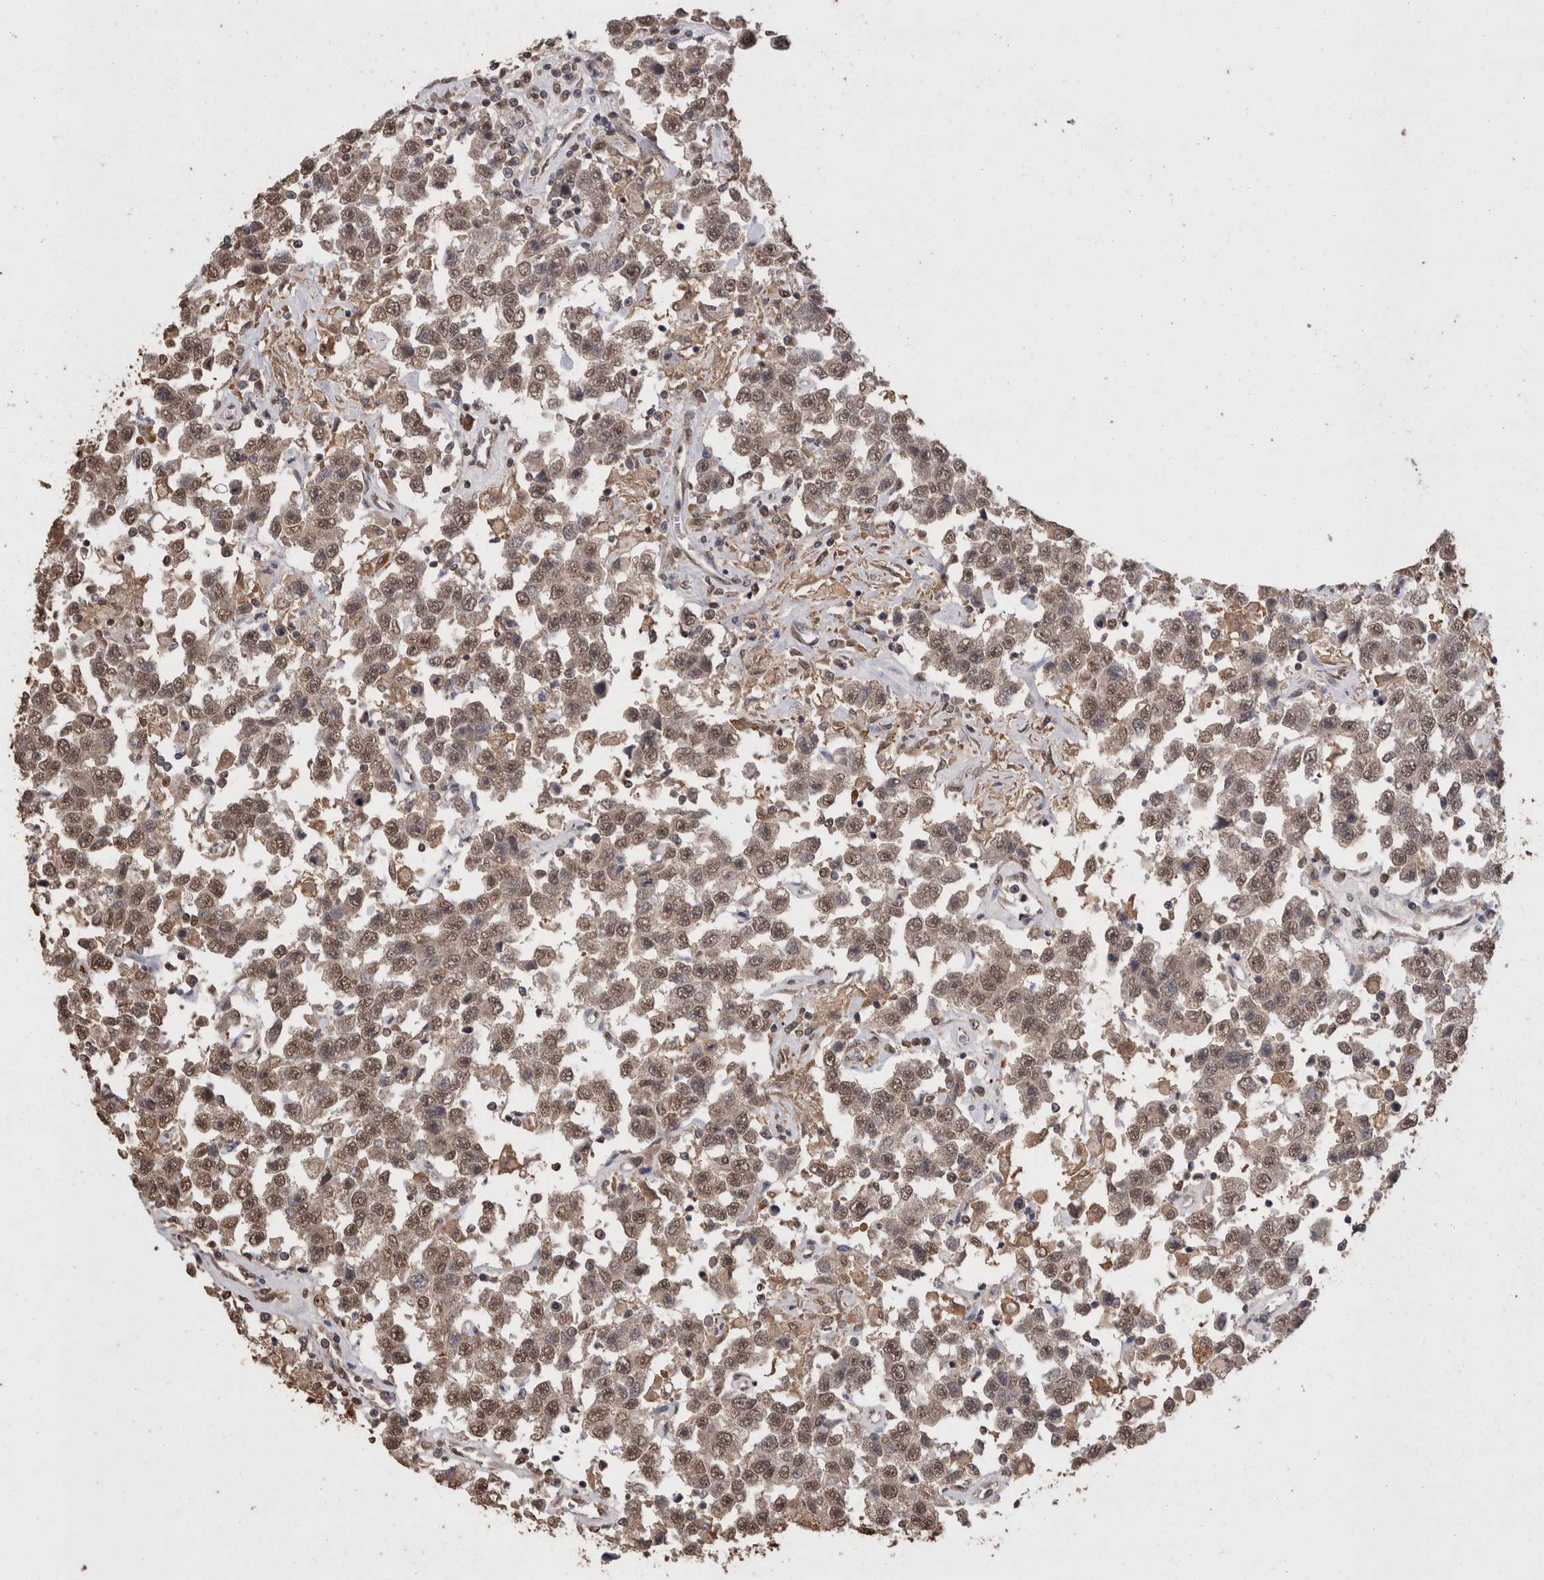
{"staining": {"intensity": "weak", "quantity": ">75%", "location": "cytoplasmic/membranous,nuclear"}, "tissue": "testis cancer", "cell_type": "Tumor cells", "image_type": "cancer", "snomed": [{"axis": "morphology", "description": "Seminoma, NOS"}, {"axis": "topography", "description": "Testis"}], "caption": "Immunohistochemistry (IHC) staining of seminoma (testis), which shows low levels of weak cytoplasmic/membranous and nuclear staining in about >75% of tumor cells indicating weak cytoplasmic/membranous and nuclear protein expression. The staining was performed using DAB (brown) for protein detection and nuclei were counterstained in hematoxylin (blue).", "gene": "GRK5", "patient": {"sex": "male", "age": 41}}